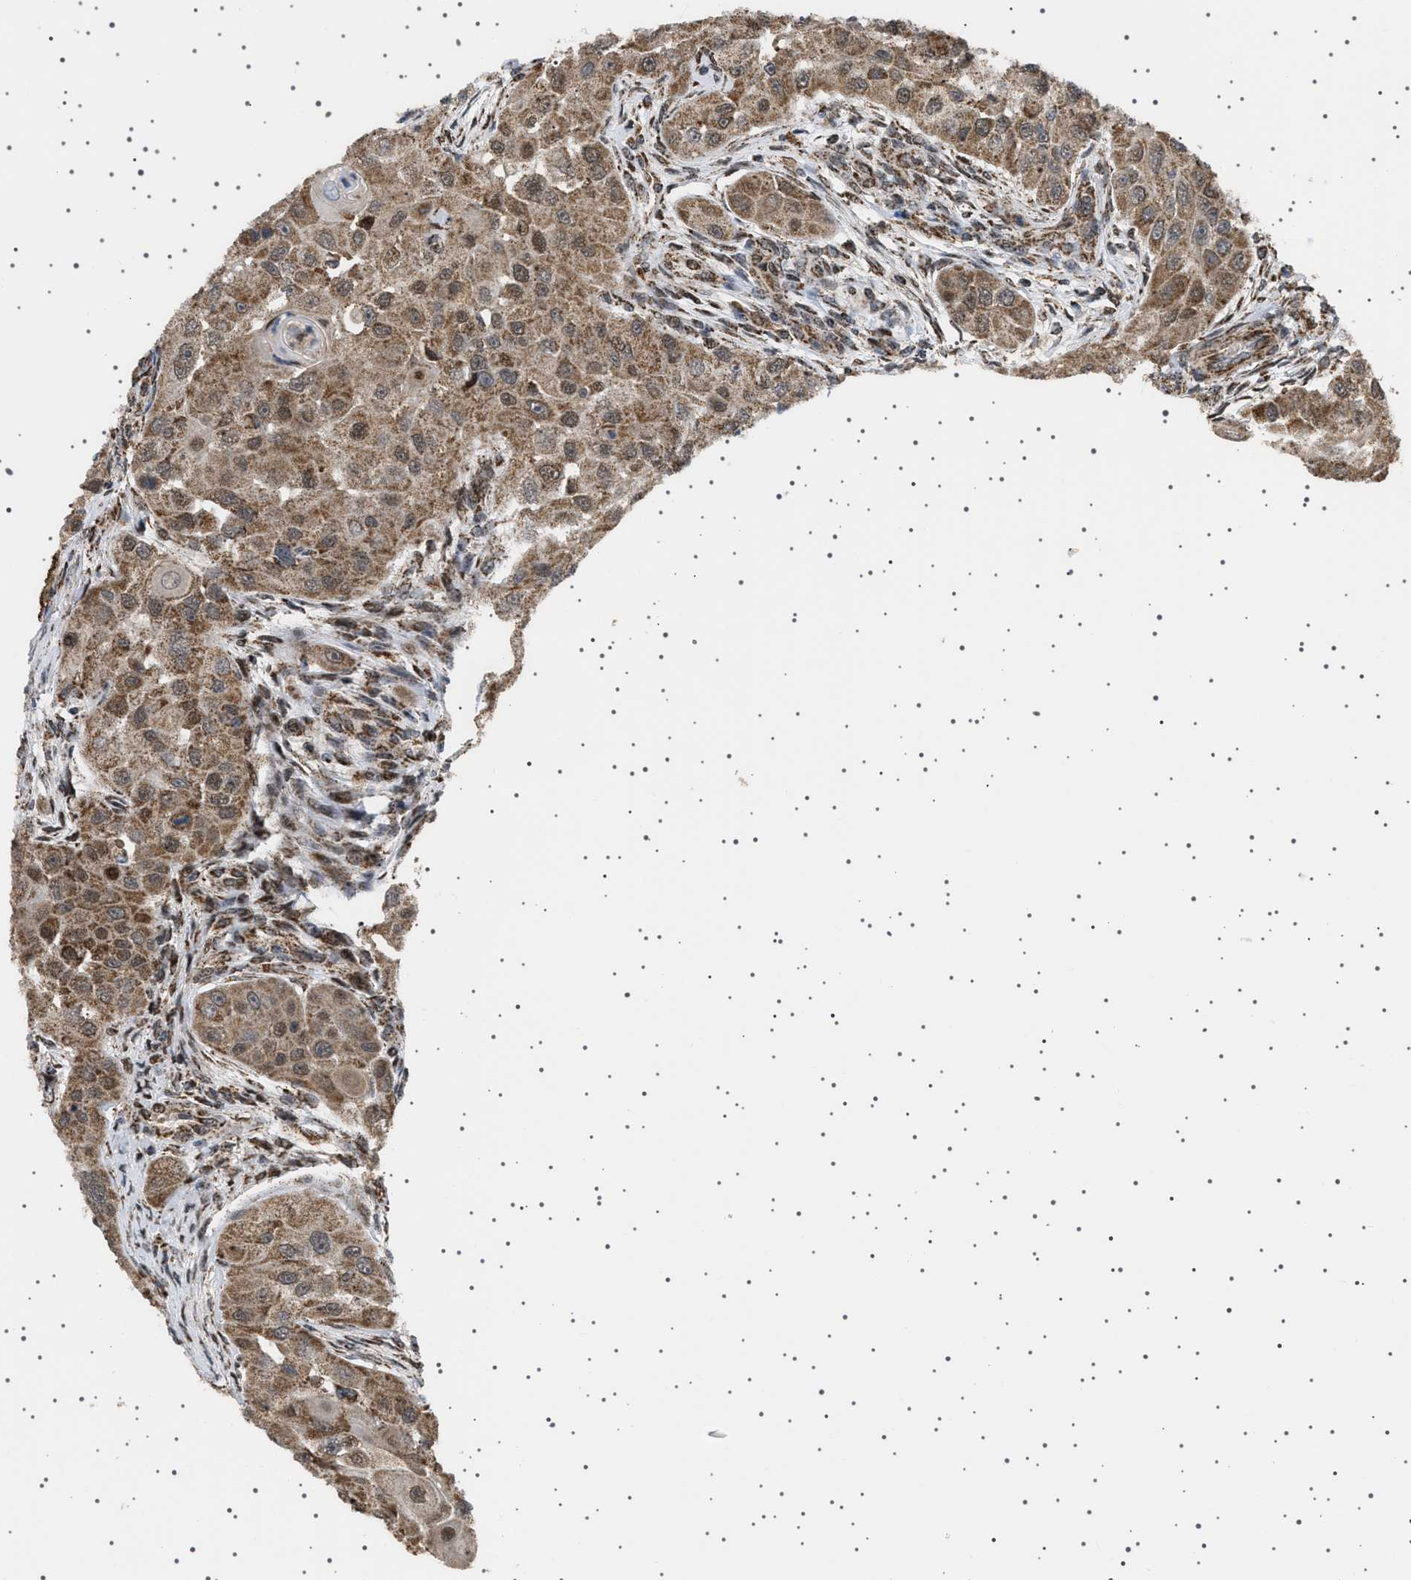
{"staining": {"intensity": "moderate", "quantity": ">75%", "location": "cytoplasmic/membranous,nuclear"}, "tissue": "head and neck cancer", "cell_type": "Tumor cells", "image_type": "cancer", "snomed": [{"axis": "morphology", "description": "Normal tissue, NOS"}, {"axis": "morphology", "description": "Squamous cell carcinoma, NOS"}, {"axis": "topography", "description": "Skeletal muscle"}, {"axis": "topography", "description": "Head-Neck"}], "caption": "This micrograph exhibits immunohistochemistry staining of human head and neck cancer (squamous cell carcinoma), with medium moderate cytoplasmic/membranous and nuclear expression in approximately >75% of tumor cells.", "gene": "MELK", "patient": {"sex": "male", "age": 51}}